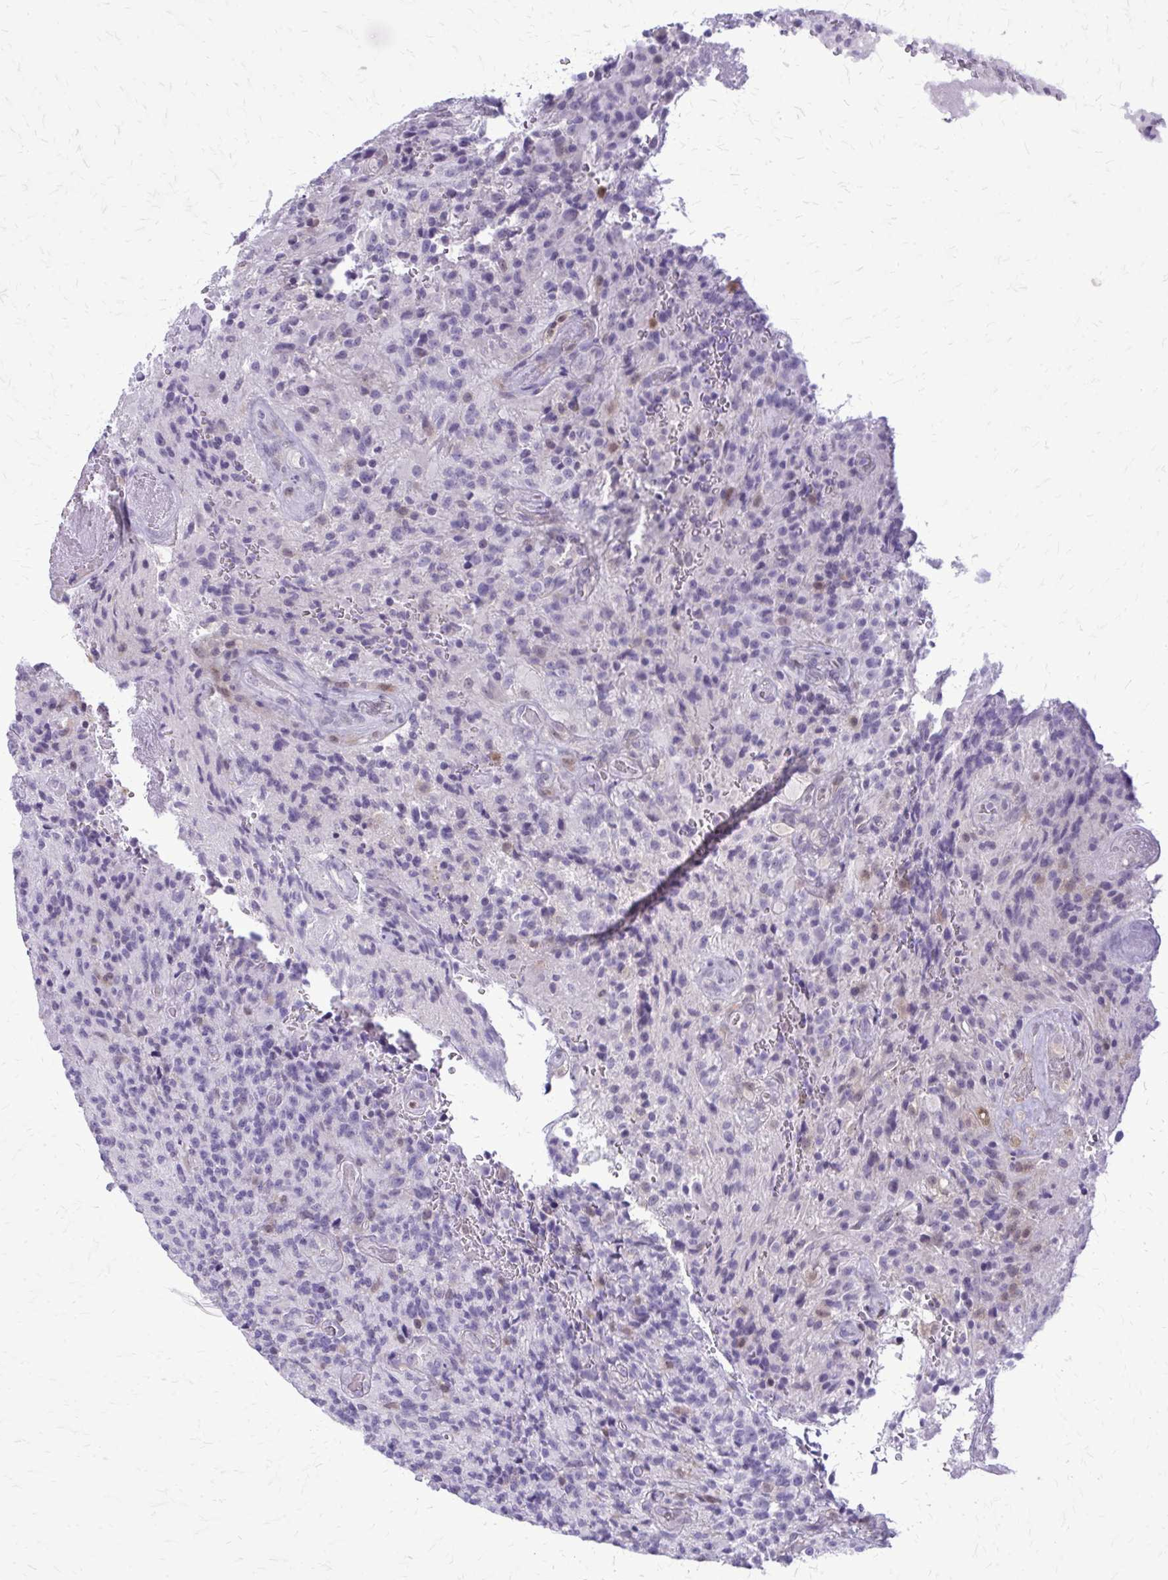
{"staining": {"intensity": "negative", "quantity": "none", "location": "none"}, "tissue": "glioma", "cell_type": "Tumor cells", "image_type": "cancer", "snomed": [{"axis": "morphology", "description": "Normal tissue, NOS"}, {"axis": "morphology", "description": "Glioma, malignant, High grade"}, {"axis": "topography", "description": "Cerebral cortex"}], "caption": "Malignant high-grade glioma was stained to show a protein in brown. There is no significant positivity in tumor cells.", "gene": "GLRX", "patient": {"sex": "male", "age": 56}}